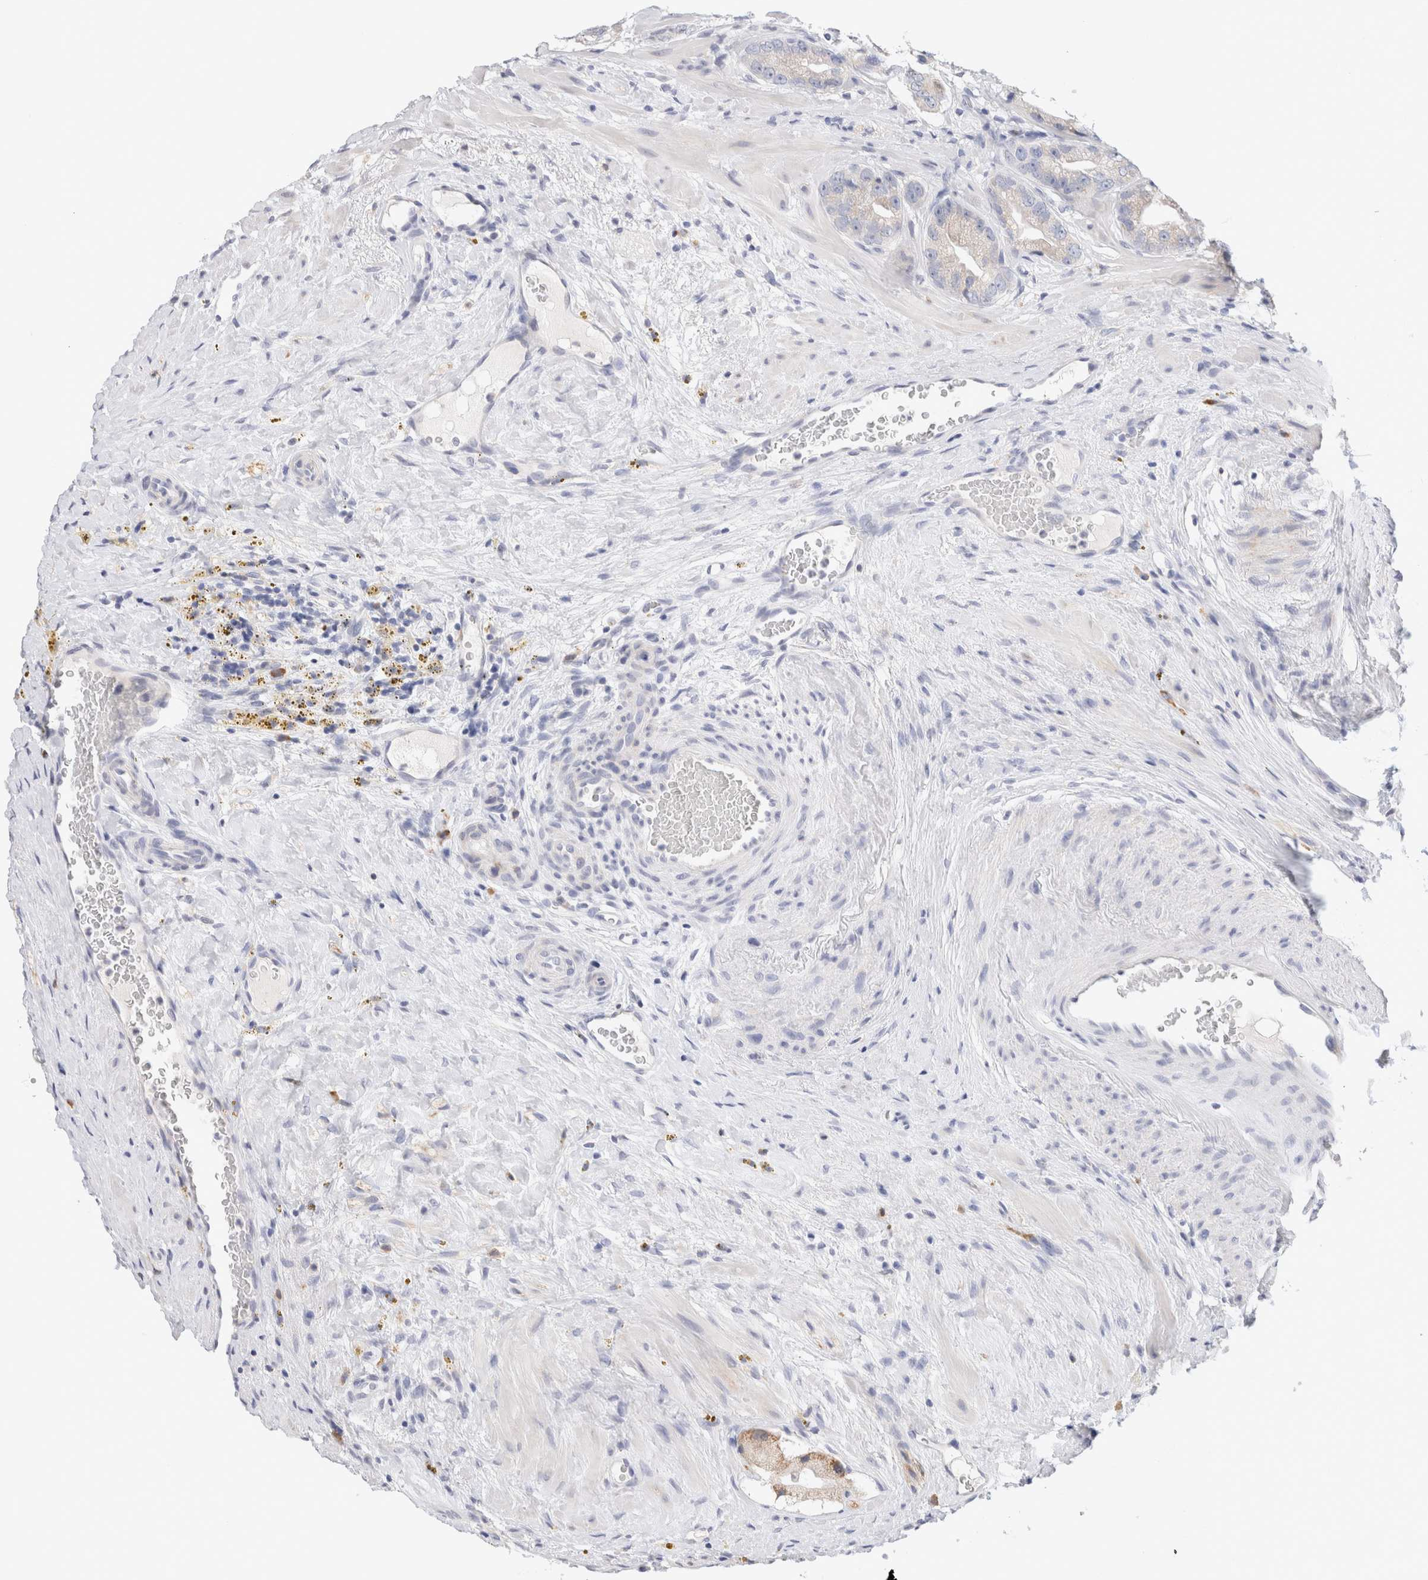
{"staining": {"intensity": "negative", "quantity": "none", "location": "none"}, "tissue": "prostate cancer", "cell_type": "Tumor cells", "image_type": "cancer", "snomed": [{"axis": "morphology", "description": "Adenocarcinoma, High grade"}, {"axis": "topography", "description": "Prostate"}], "caption": "High magnification brightfield microscopy of prostate cancer (high-grade adenocarcinoma) stained with DAB (brown) and counterstained with hematoxylin (blue): tumor cells show no significant staining.", "gene": "GADD45G", "patient": {"sex": "male", "age": 63}}